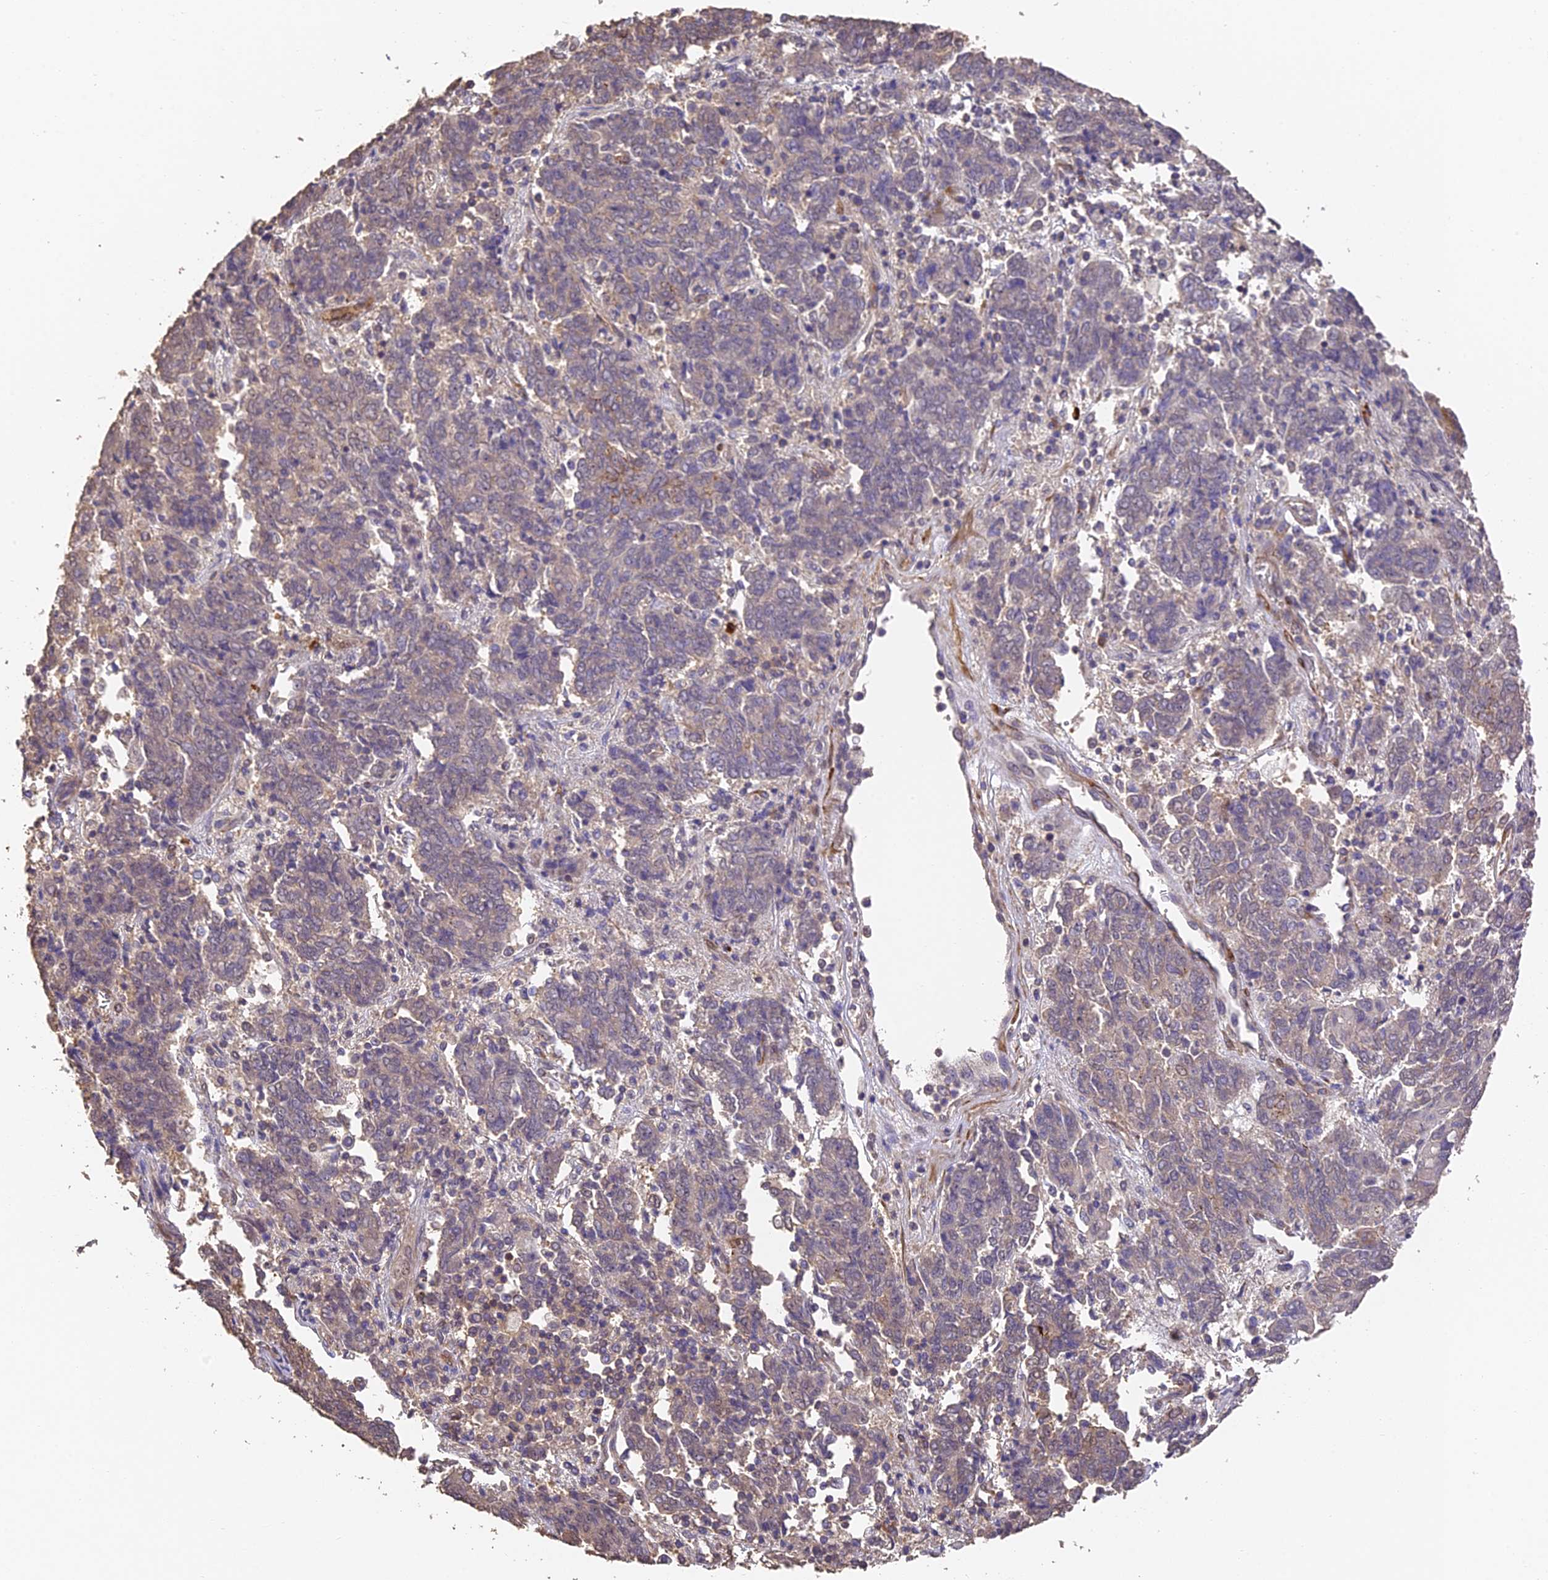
{"staining": {"intensity": "weak", "quantity": "<25%", "location": "cytoplasmic/membranous"}, "tissue": "endometrial cancer", "cell_type": "Tumor cells", "image_type": "cancer", "snomed": [{"axis": "morphology", "description": "Adenocarcinoma, NOS"}, {"axis": "topography", "description": "Endometrium"}], "caption": "Immunohistochemistry (IHC) histopathology image of neoplastic tissue: human endometrial cancer (adenocarcinoma) stained with DAB (3,3'-diaminobenzidine) displays no significant protein staining in tumor cells. (Stains: DAB immunohistochemistry (IHC) with hematoxylin counter stain, Microscopy: brightfield microscopy at high magnification).", "gene": "SLC11A1", "patient": {"sex": "female", "age": 80}}